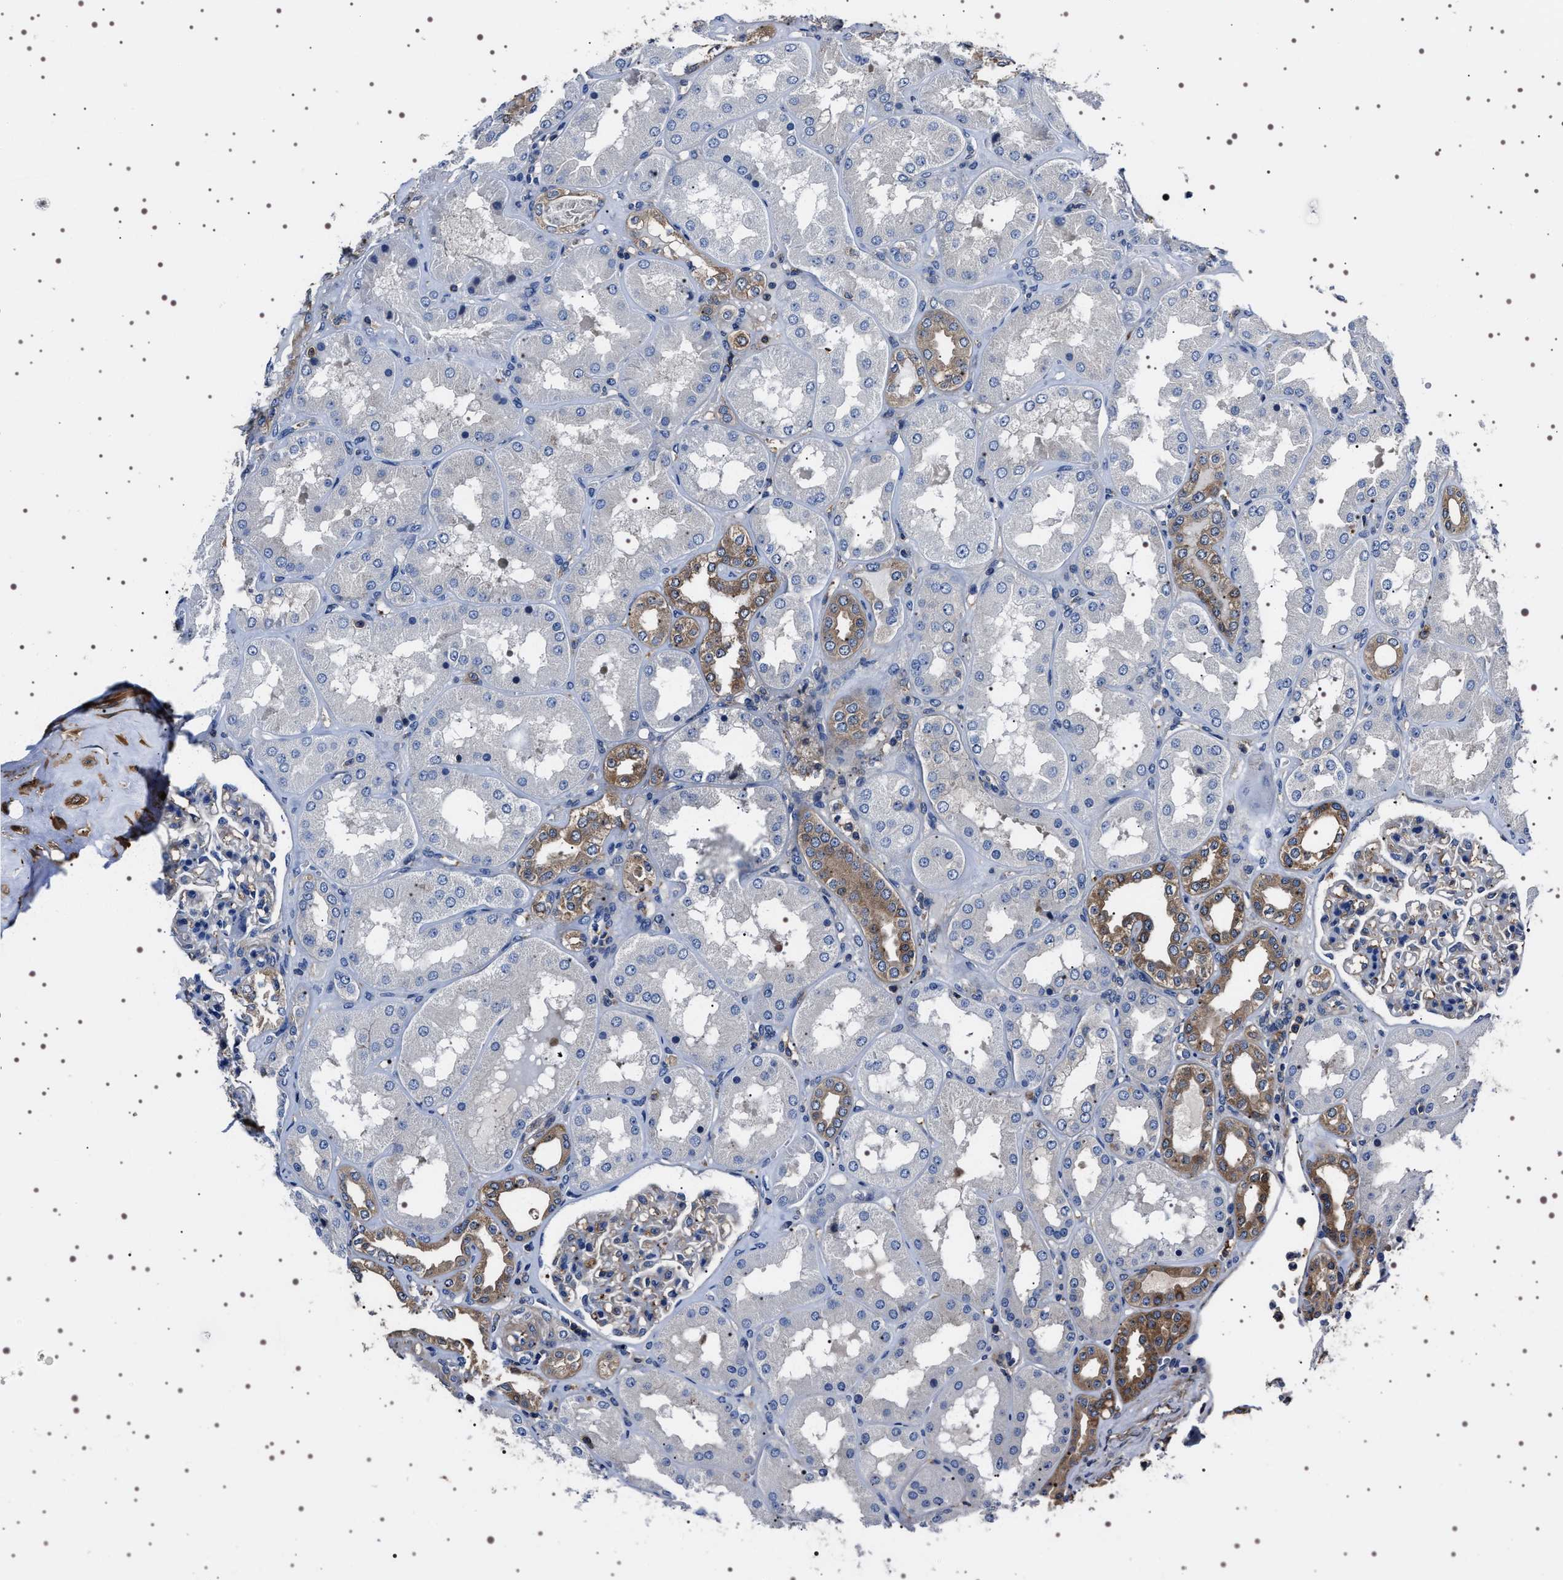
{"staining": {"intensity": "weak", "quantity": ">75%", "location": "cytoplasmic/membranous"}, "tissue": "kidney", "cell_type": "Cells in glomeruli", "image_type": "normal", "snomed": [{"axis": "morphology", "description": "Normal tissue, NOS"}, {"axis": "topography", "description": "Kidney"}], "caption": "An IHC image of normal tissue is shown. Protein staining in brown labels weak cytoplasmic/membranous positivity in kidney within cells in glomeruli.", "gene": "WDR1", "patient": {"sex": "female", "age": 56}}